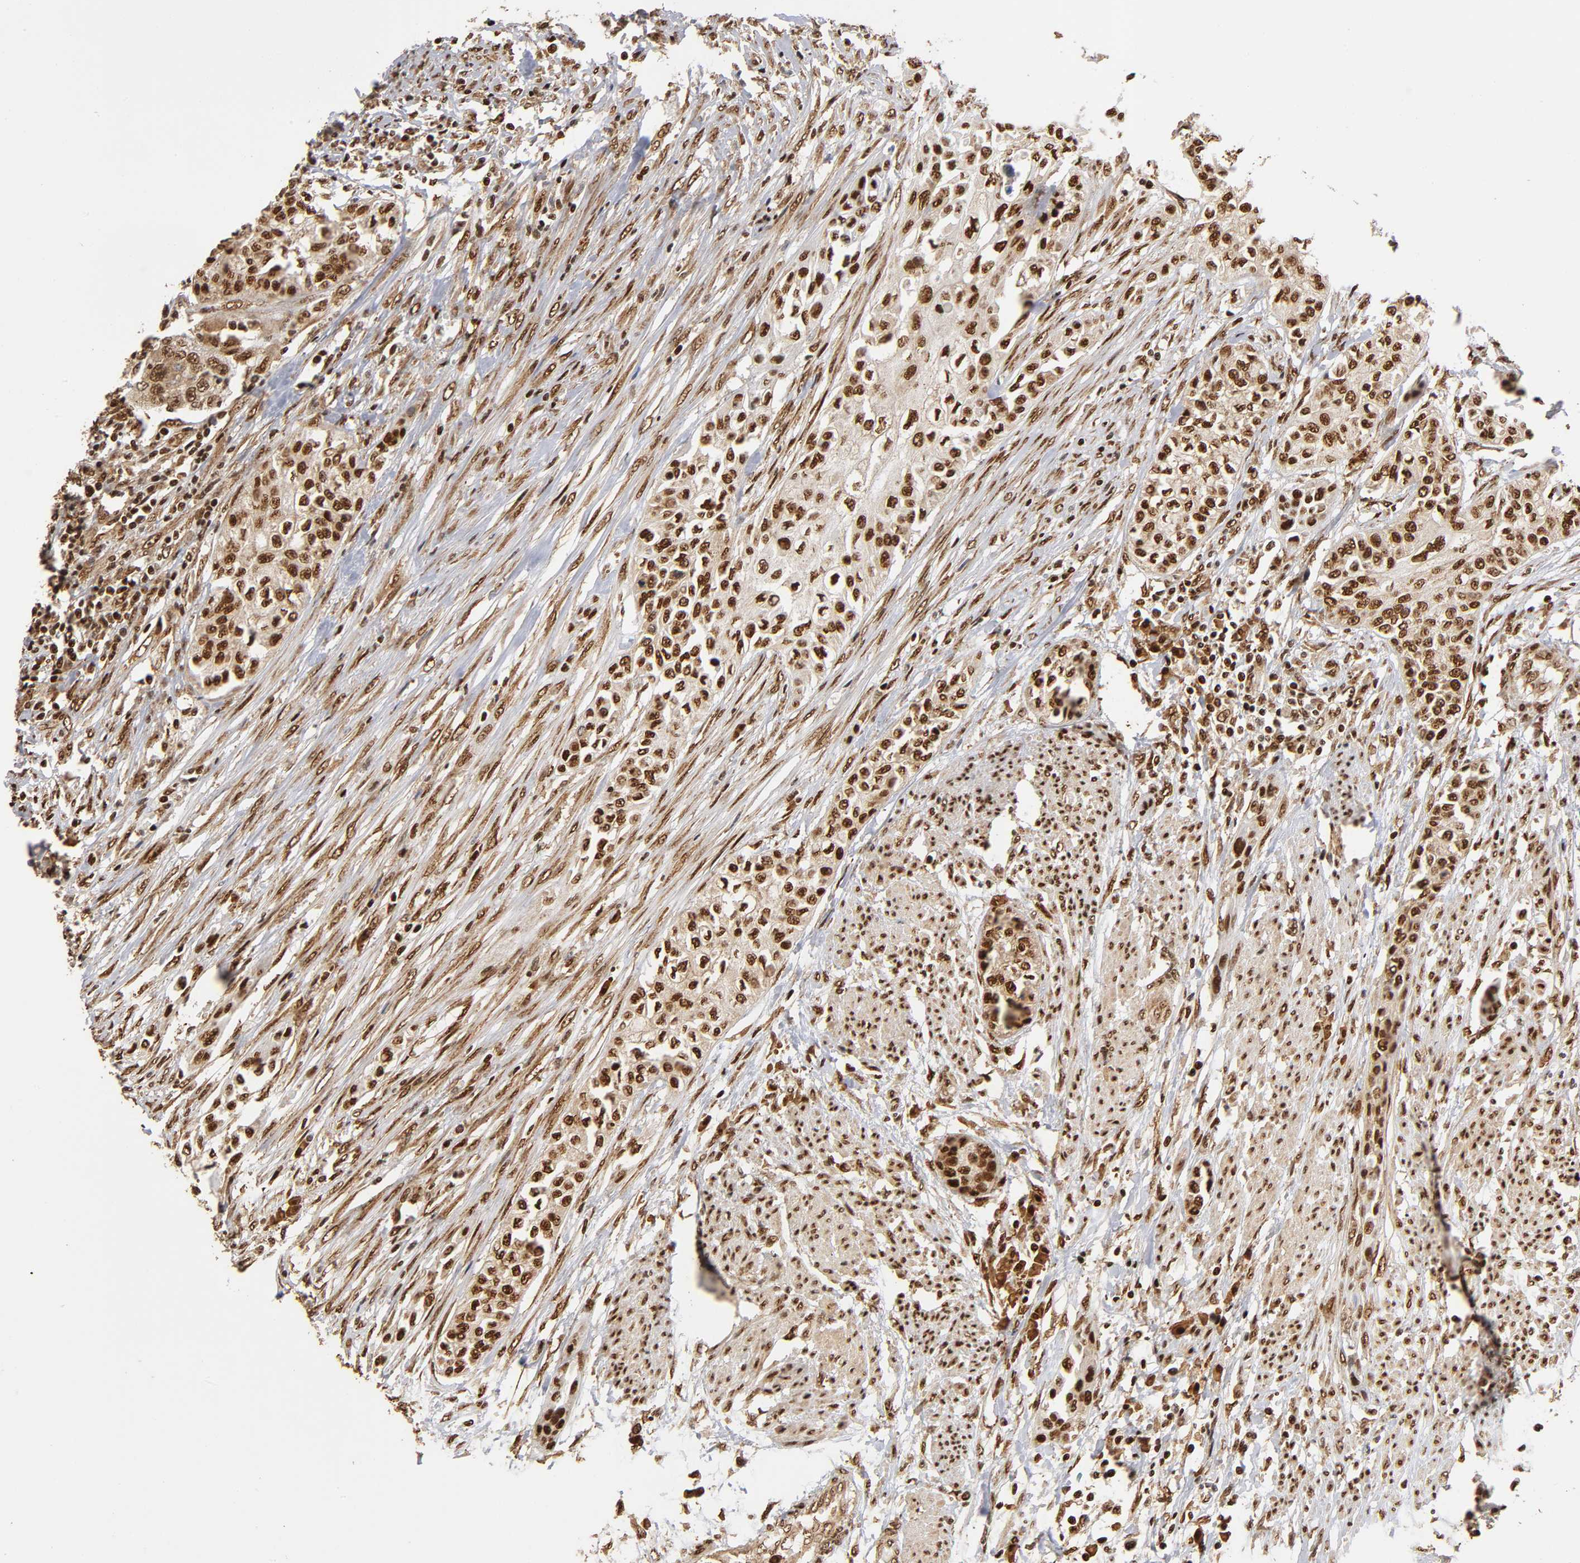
{"staining": {"intensity": "strong", "quantity": ">75%", "location": "cytoplasmic/membranous,nuclear"}, "tissue": "urothelial cancer", "cell_type": "Tumor cells", "image_type": "cancer", "snomed": [{"axis": "morphology", "description": "Urothelial carcinoma, High grade"}, {"axis": "topography", "description": "Urinary bladder"}], "caption": "This photomicrograph shows urothelial cancer stained with IHC to label a protein in brown. The cytoplasmic/membranous and nuclear of tumor cells show strong positivity for the protein. Nuclei are counter-stained blue.", "gene": "RNF122", "patient": {"sex": "male", "age": 74}}